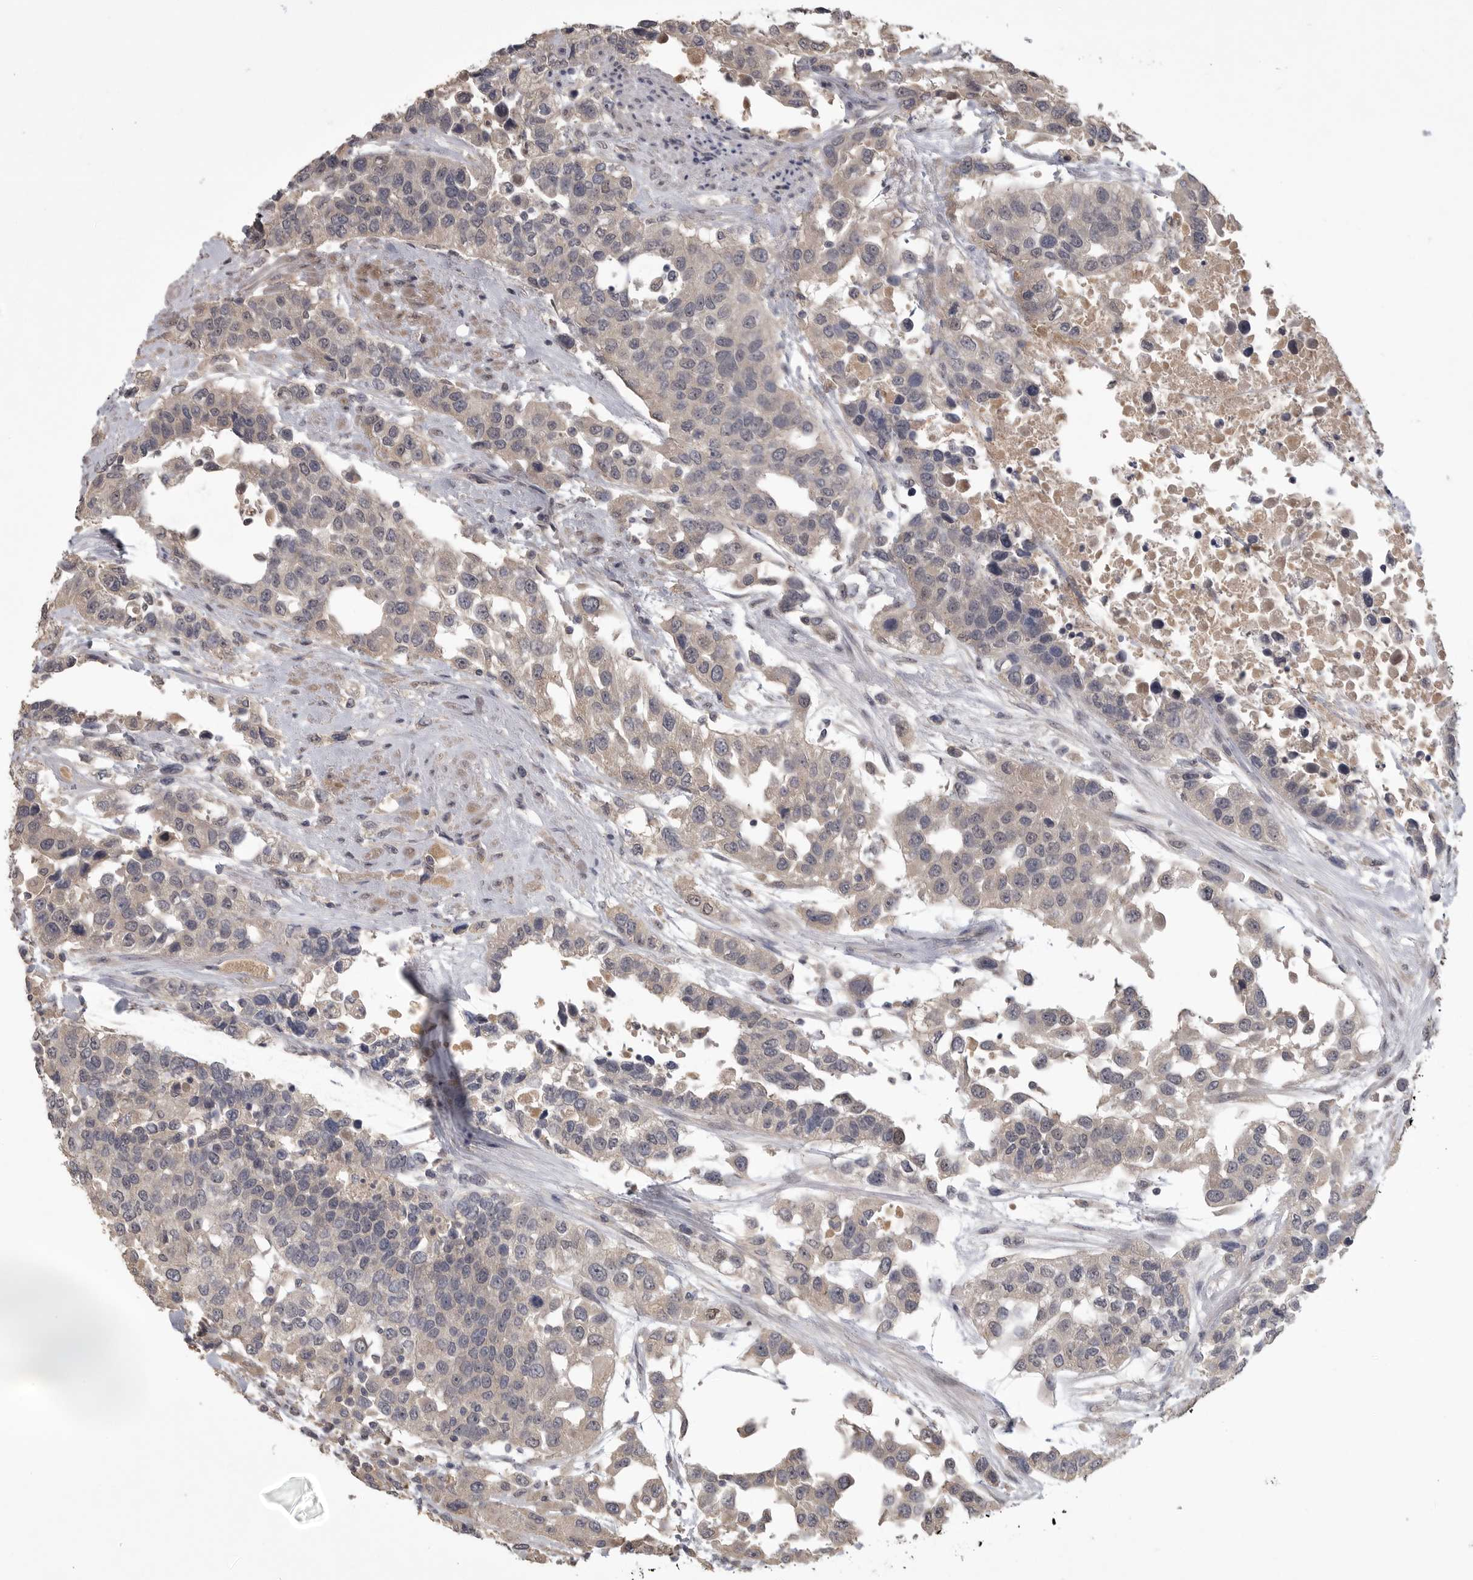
{"staining": {"intensity": "weak", "quantity": "25%-75%", "location": "cytoplasmic/membranous"}, "tissue": "urothelial cancer", "cell_type": "Tumor cells", "image_type": "cancer", "snomed": [{"axis": "morphology", "description": "Urothelial carcinoma, High grade"}, {"axis": "topography", "description": "Urinary bladder"}], "caption": "The image shows staining of urothelial cancer, revealing weak cytoplasmic/membranous protein expression (brown color) within tumor cells. (Brightfield microscopy of DAB IHC at high magnification).", "gene": "ZNF114", "patient": {"sex": "female", "age": 80}}